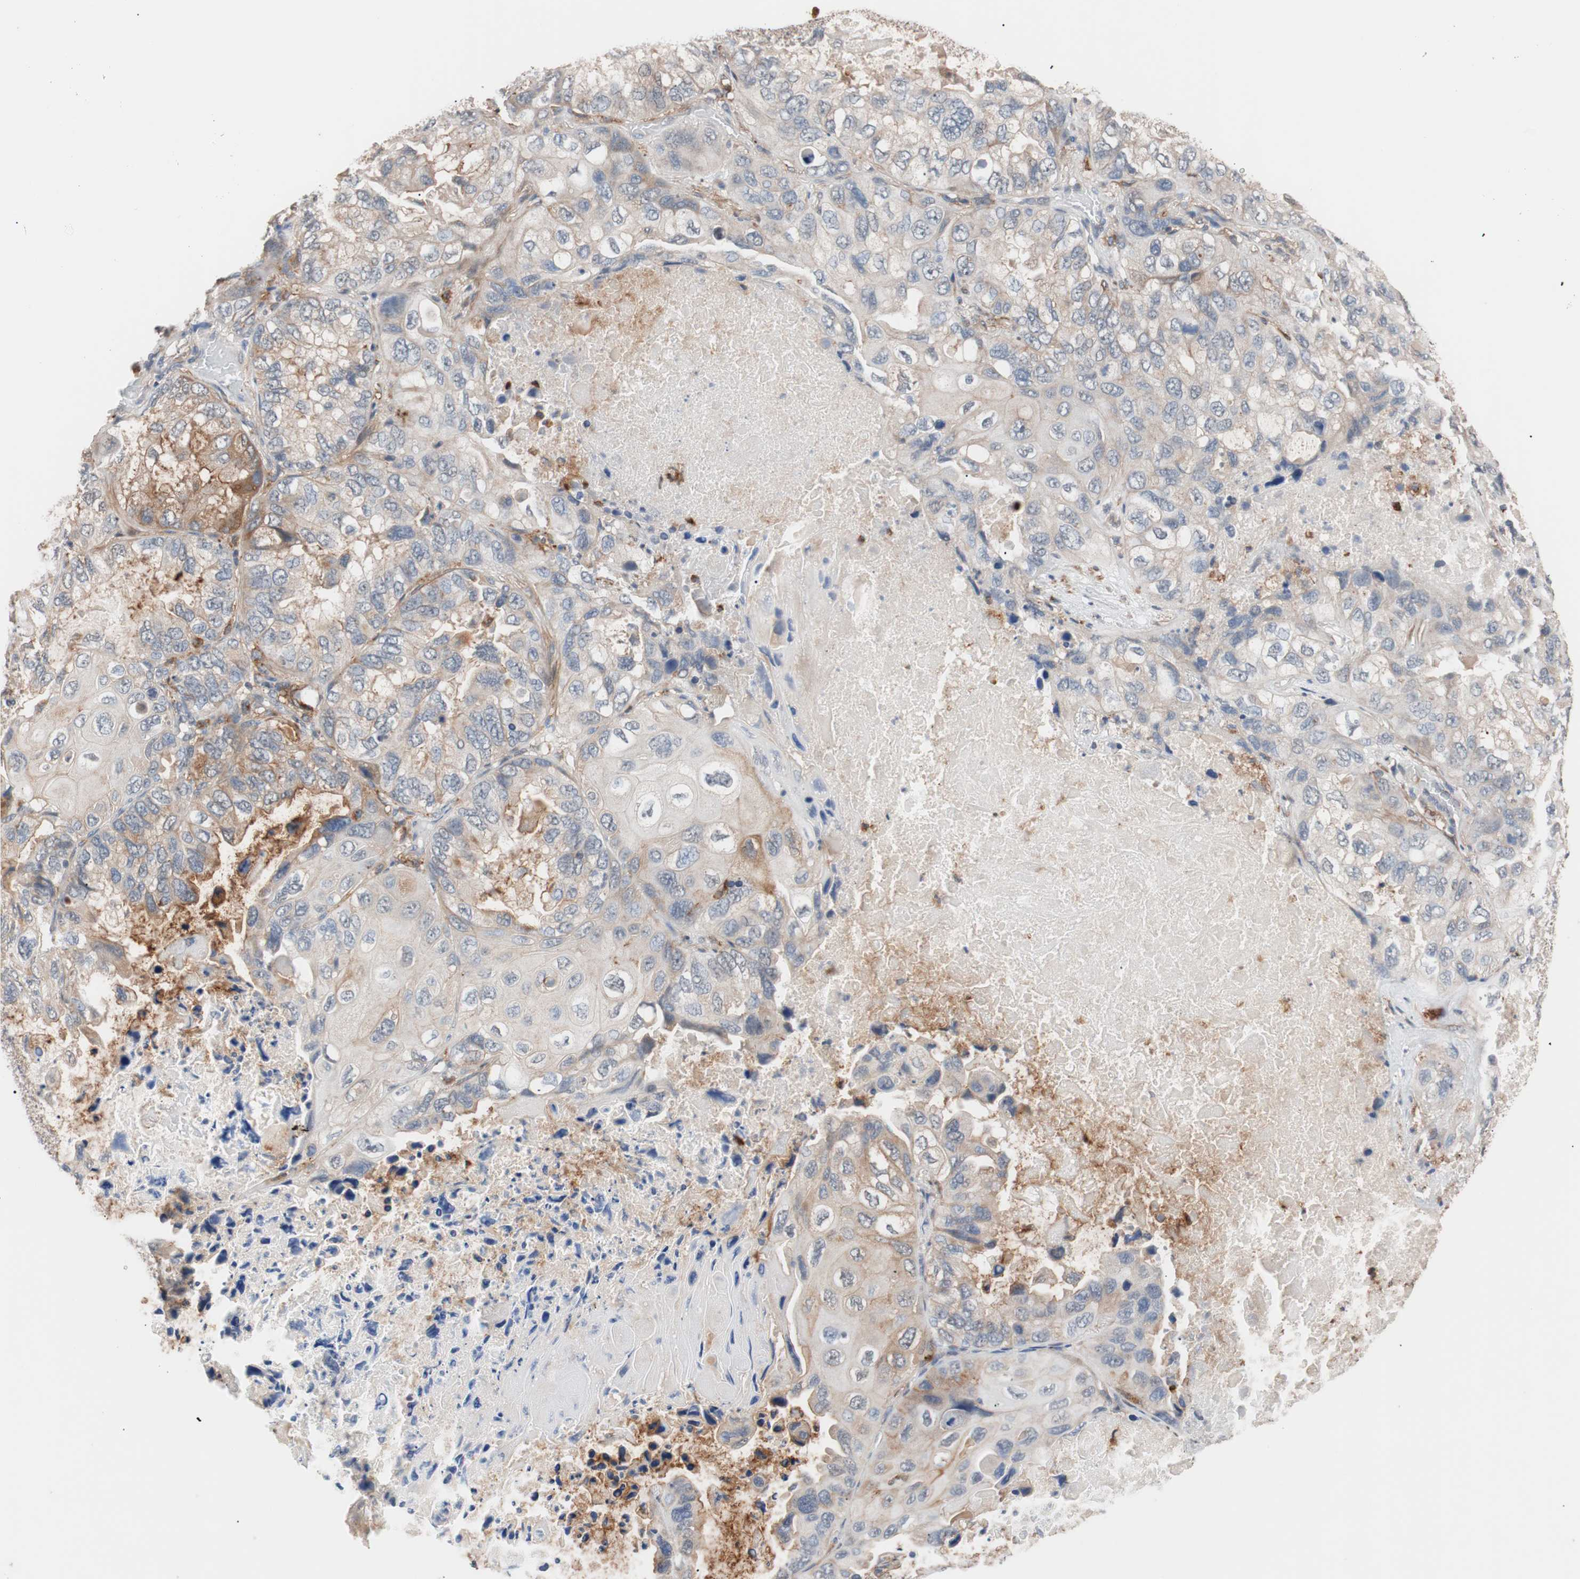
{"staining": {"intensity": "weak", "quantity": "25%-75%", "location": "cytoplasmic/membranous"}, "tissue": "lung cancer", "cell_type": "Tumor cells", "image_type": "cancer", "snomed": [{"axis": "morphology", "description": "Squamous cell carcinoma, NOS"}, {"axis": "topography", "description": "Lung"}], "caption": "Weak cytoplasmic/membranous positivity for a protein is appreciated in about 25%-75% of tumor cells of lung cancer using IHC.", "gene": "LITAF", "patient": {"sex": "female", "age": 73}}